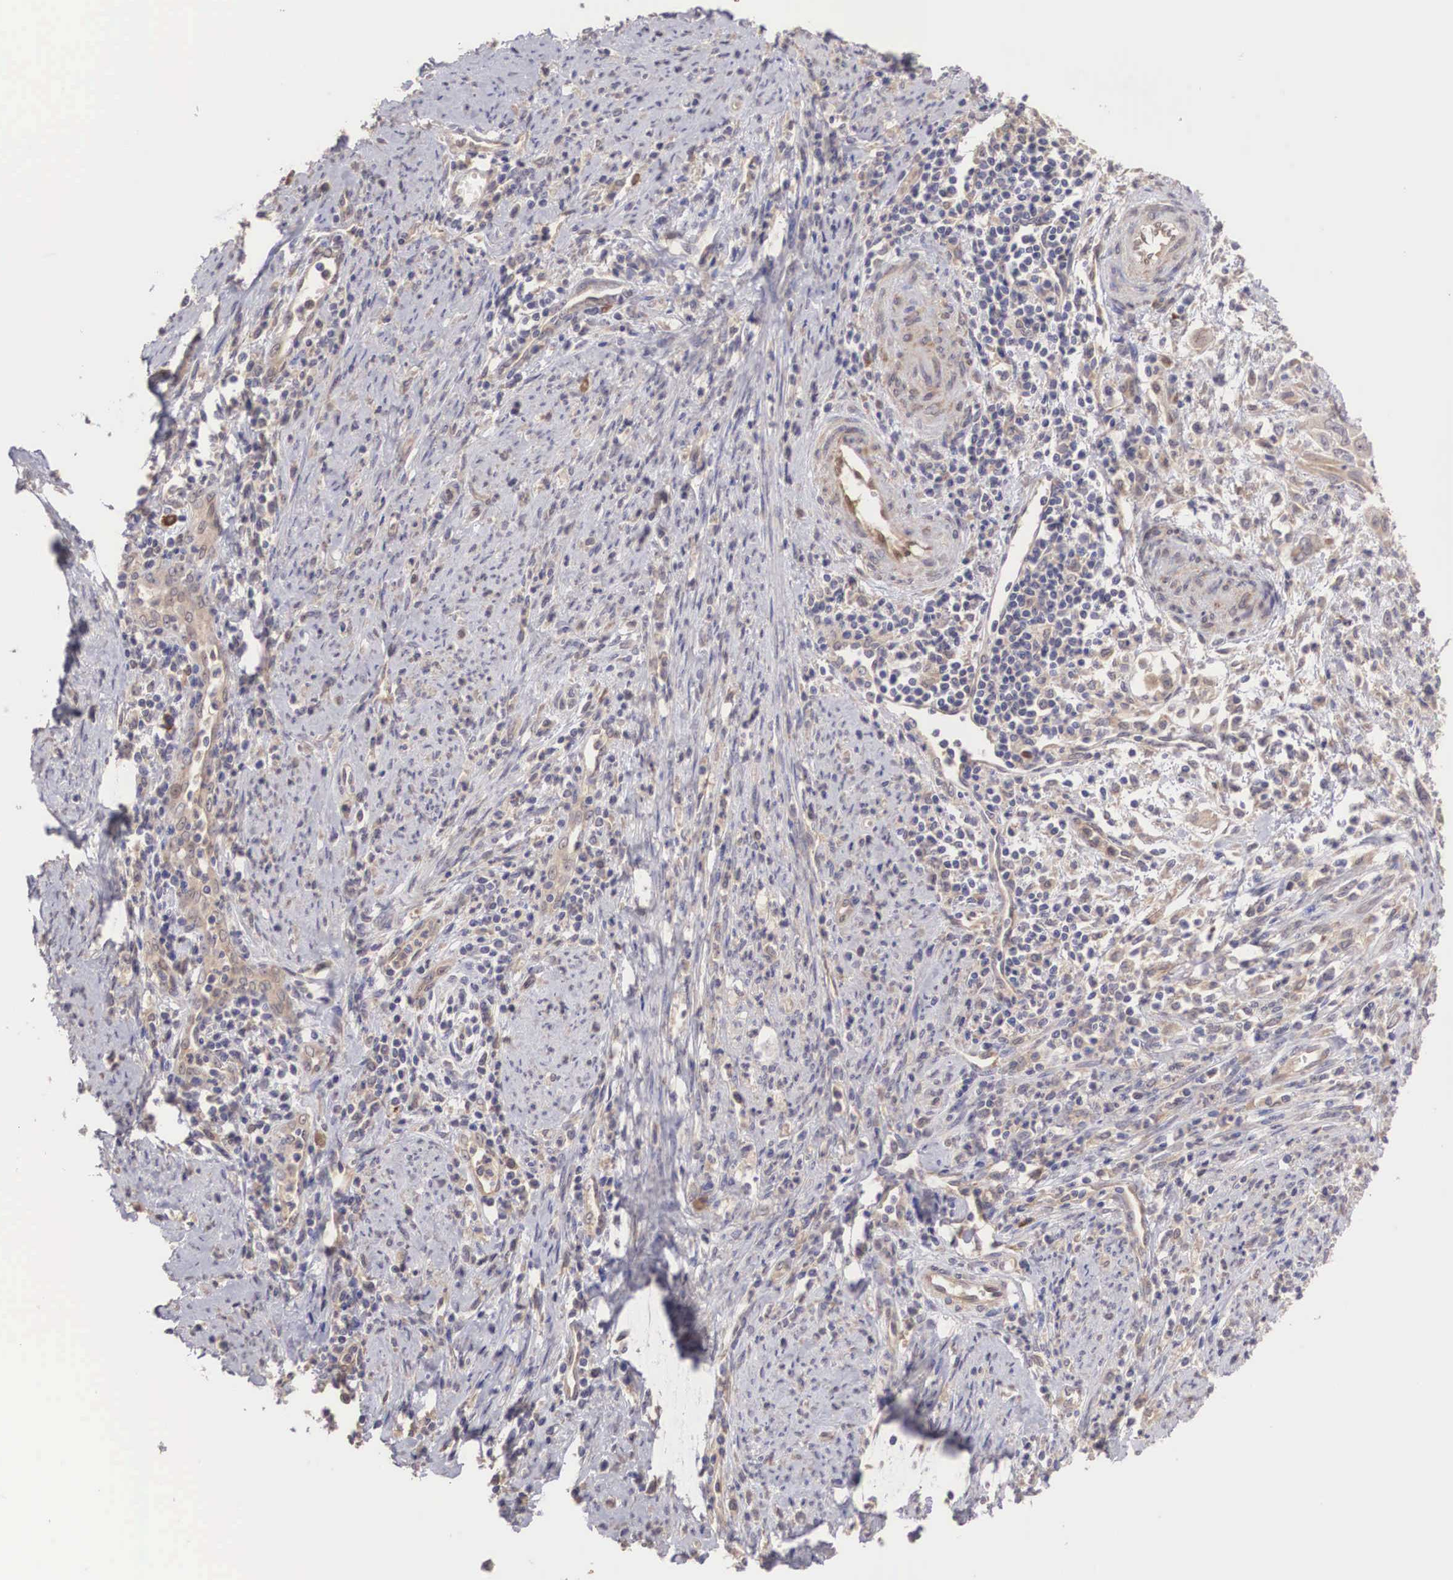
{"staining": {"intensity": "weak", "quantity": ">75%", "location": "cytoplasmic/membranous"}, "tissue": "cervical cancer", "cell_type": "Tumor cells", "image_type": "cancer", "snomed": [{"axis": "morphology", "description": "Normal tissue, NOS"}, {"axis": "morphology", "description": "Adenocarcinoma, NOS"}, {"axis": "topography", "description": "Cervix"}], "caption": "The immunohistochemical stain labels weak cytoplasmic/membranous expression in tumor cells of cervical cancer tissue. (DAB = brown stain, brightfield microscopy at high magnification).", "gene": "DNAJB7", "patient": {"sex": "female", "age": 34}}